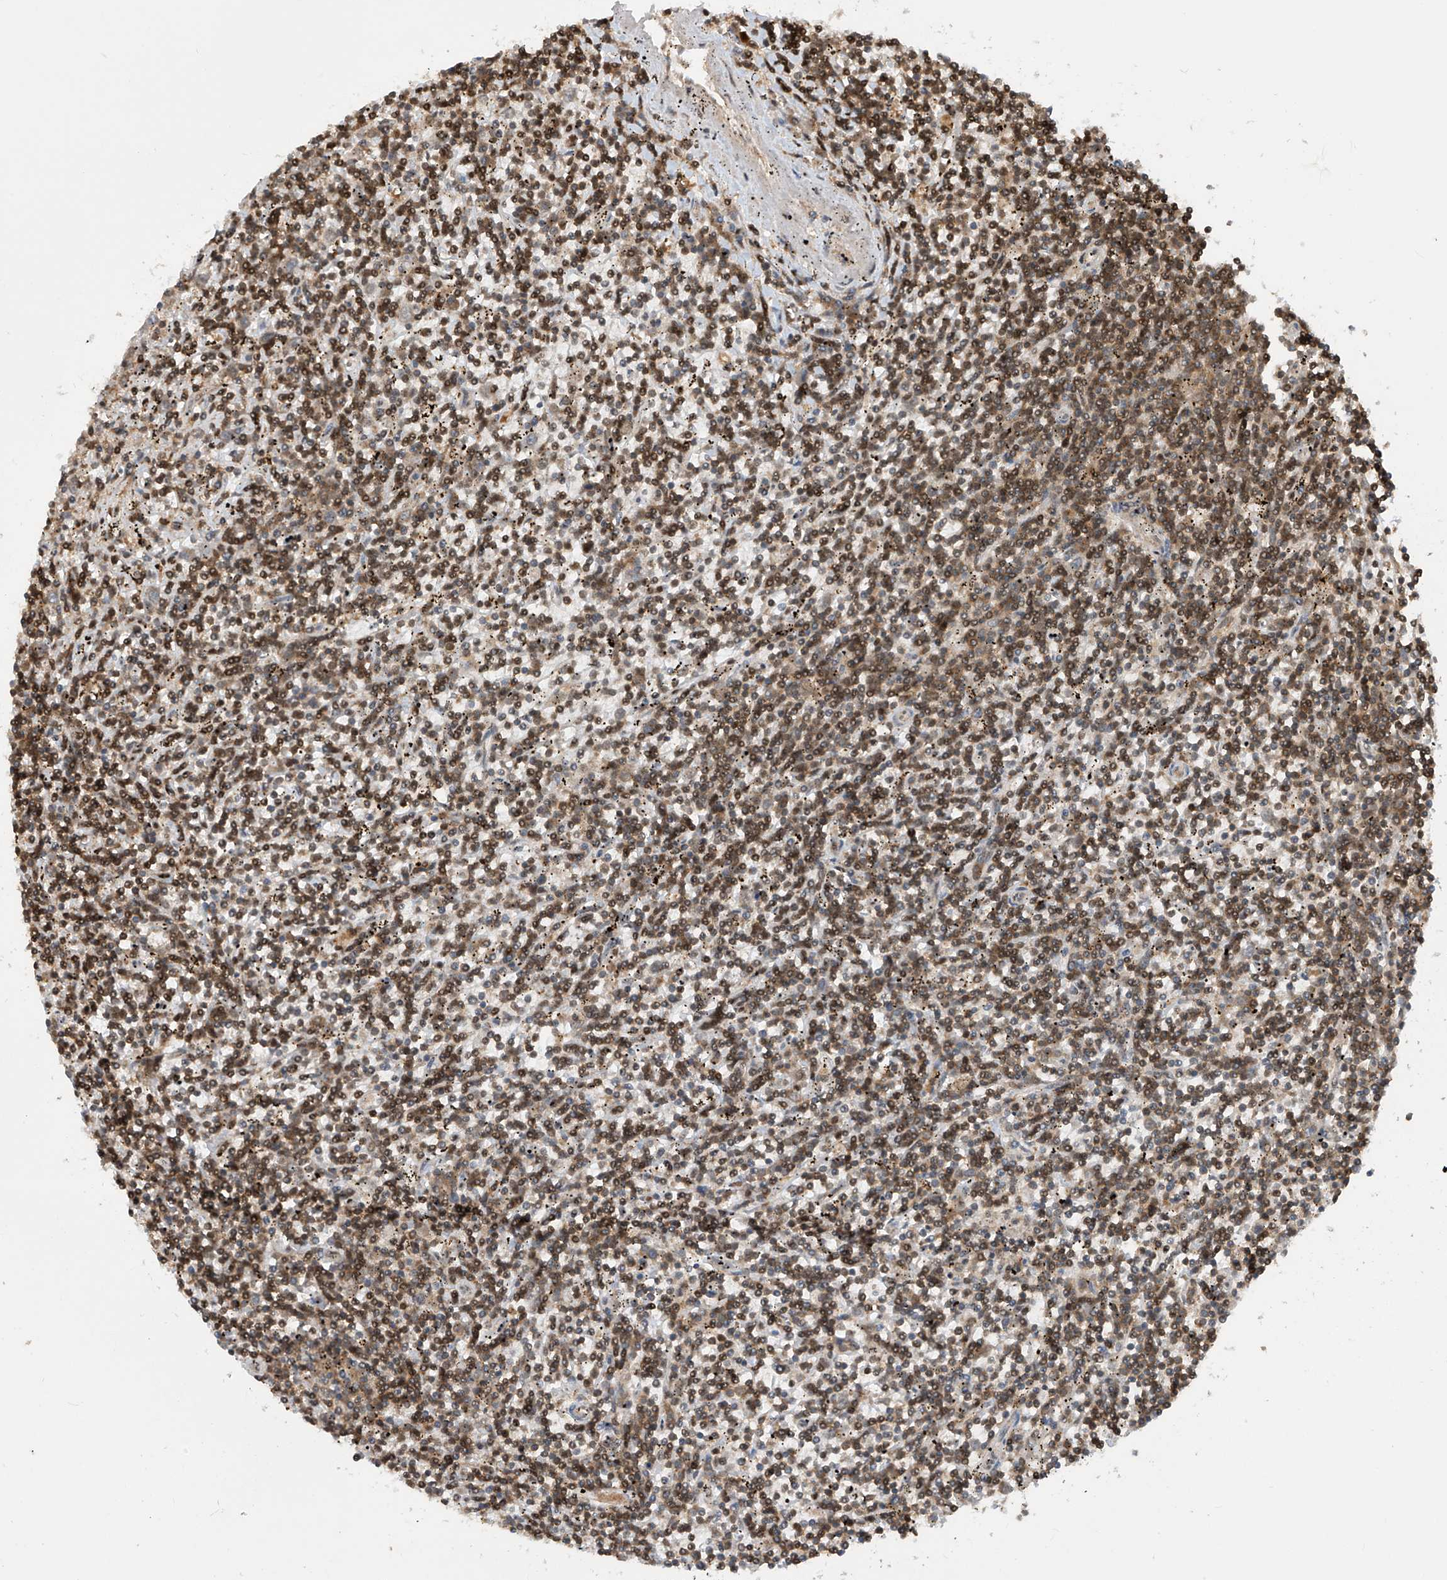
{"staining": {"intensity": "moderate", "quantity": "25%-75%", "location": "cytoplasmic/membranous,nuclear"}, "tissue": "lymphoma", "cell_type": "Tumor cells", "image_type": "cancer", "snomed": [{"axis": "morphology", "description": "Malignant lymphoma, non-Hodgkin's type, Low grade"}, {"axis": "topography", "description": "Spleen"}], "caption": "Immunohistochemical staining of lymphoma demonstrates medium levels of moderate cytoplasmic/membranous and nuclear staining in about 25%-75% of tumor cells.", "gene": "LAGE3", "patient": {"sex": "male", "age": 76}}